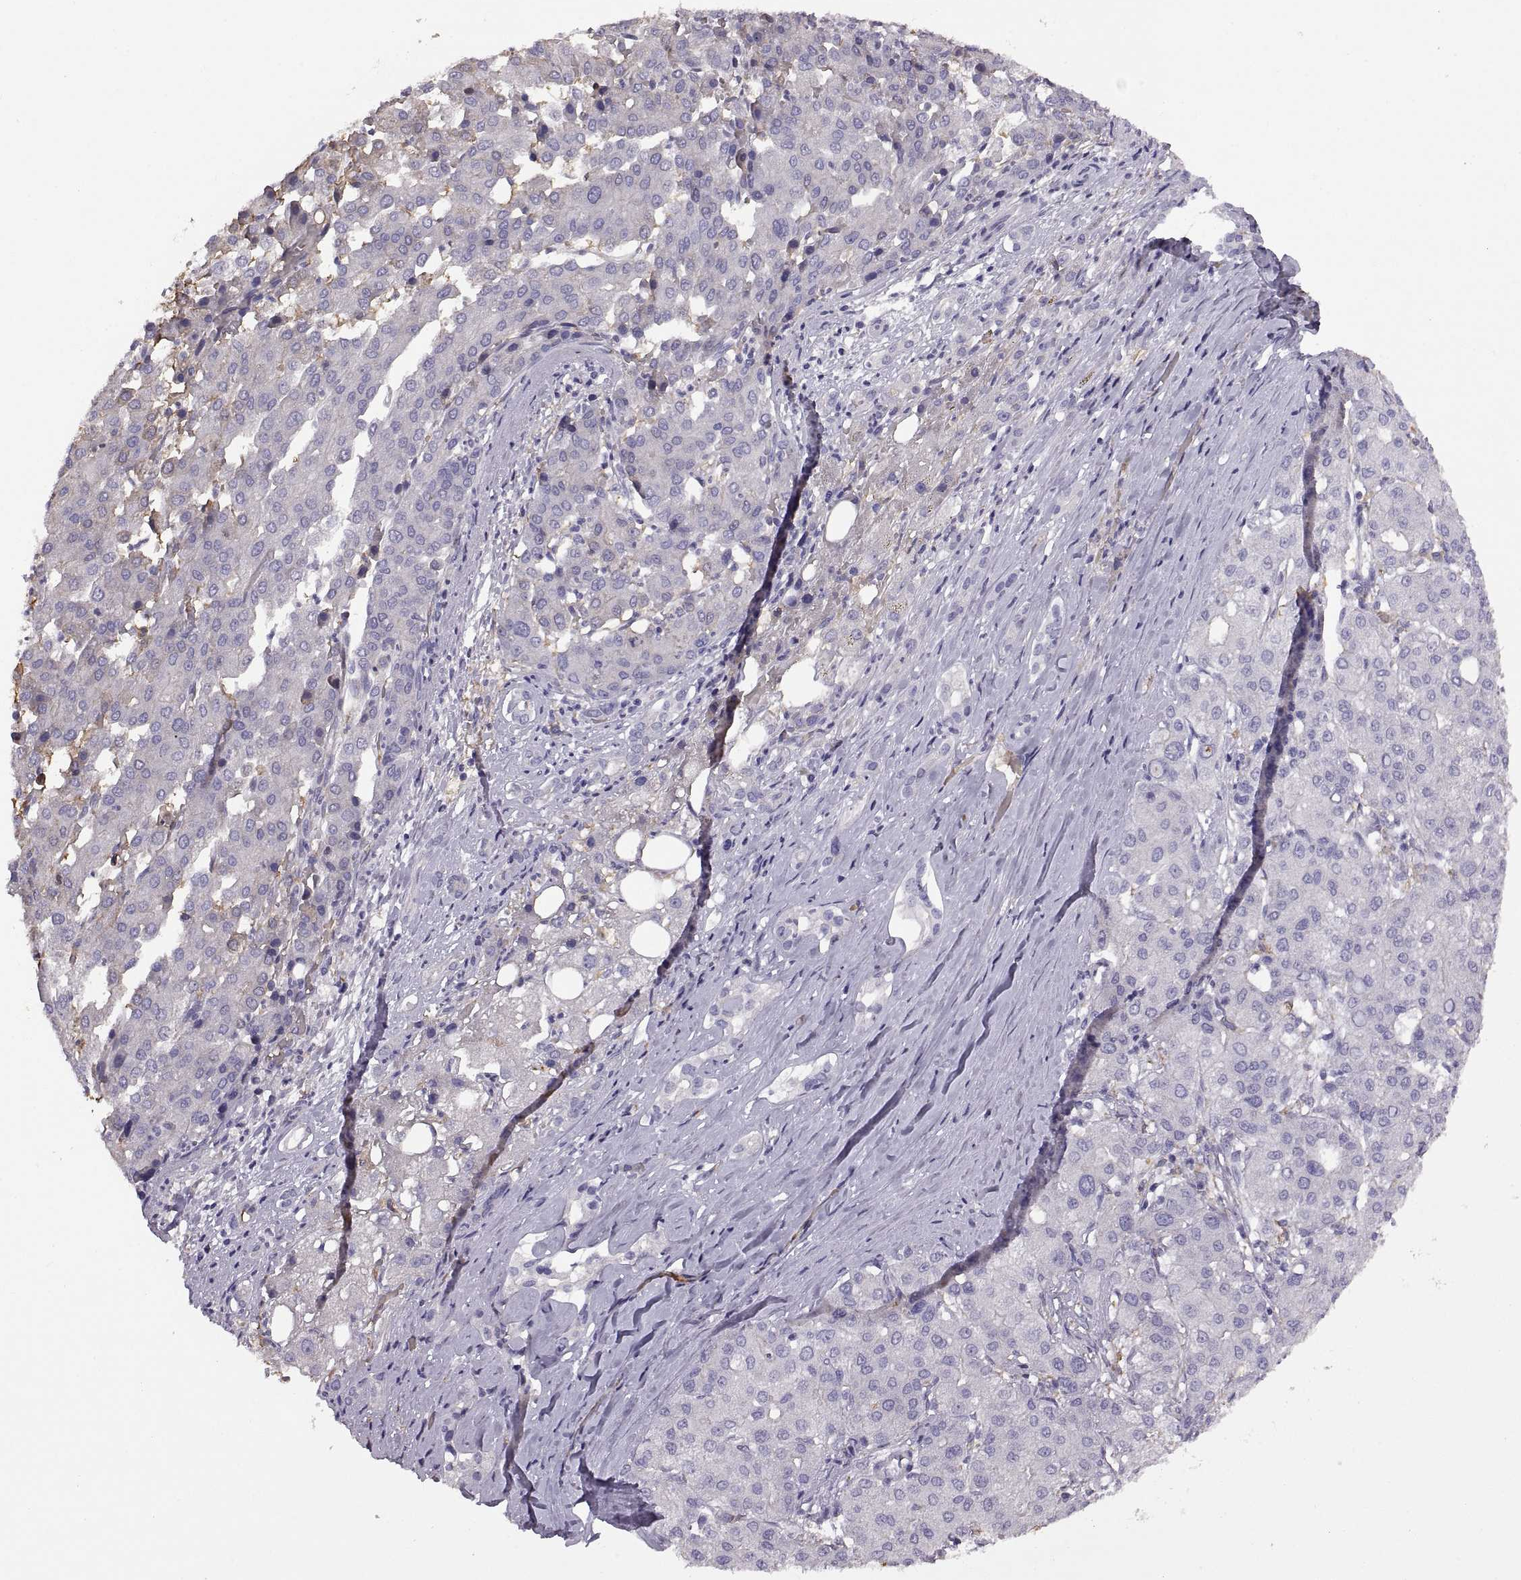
{"staining": {"intensity": "negative", "quantity": "none", "location": "none"}, "tissue": "liver cancer", "cell_type": "Tumor cells", "image_type": "cancer", "snomed": [{"axis": "morphology", "description": "Carcinoma, Hepatocellular, NOS"}, {"axis": "topography", "description": "Liver"}], "caption": "Photomicrograph shows no protein expression in tumor cells of liver cancer tissue. Brightfield microscopy of immunohistochemistry stained with DAB (brown) and hematoxylin (blue), captured at high magnification.", "gene": "MEIOC", "patient": {"sex": "male", "age": 65}}